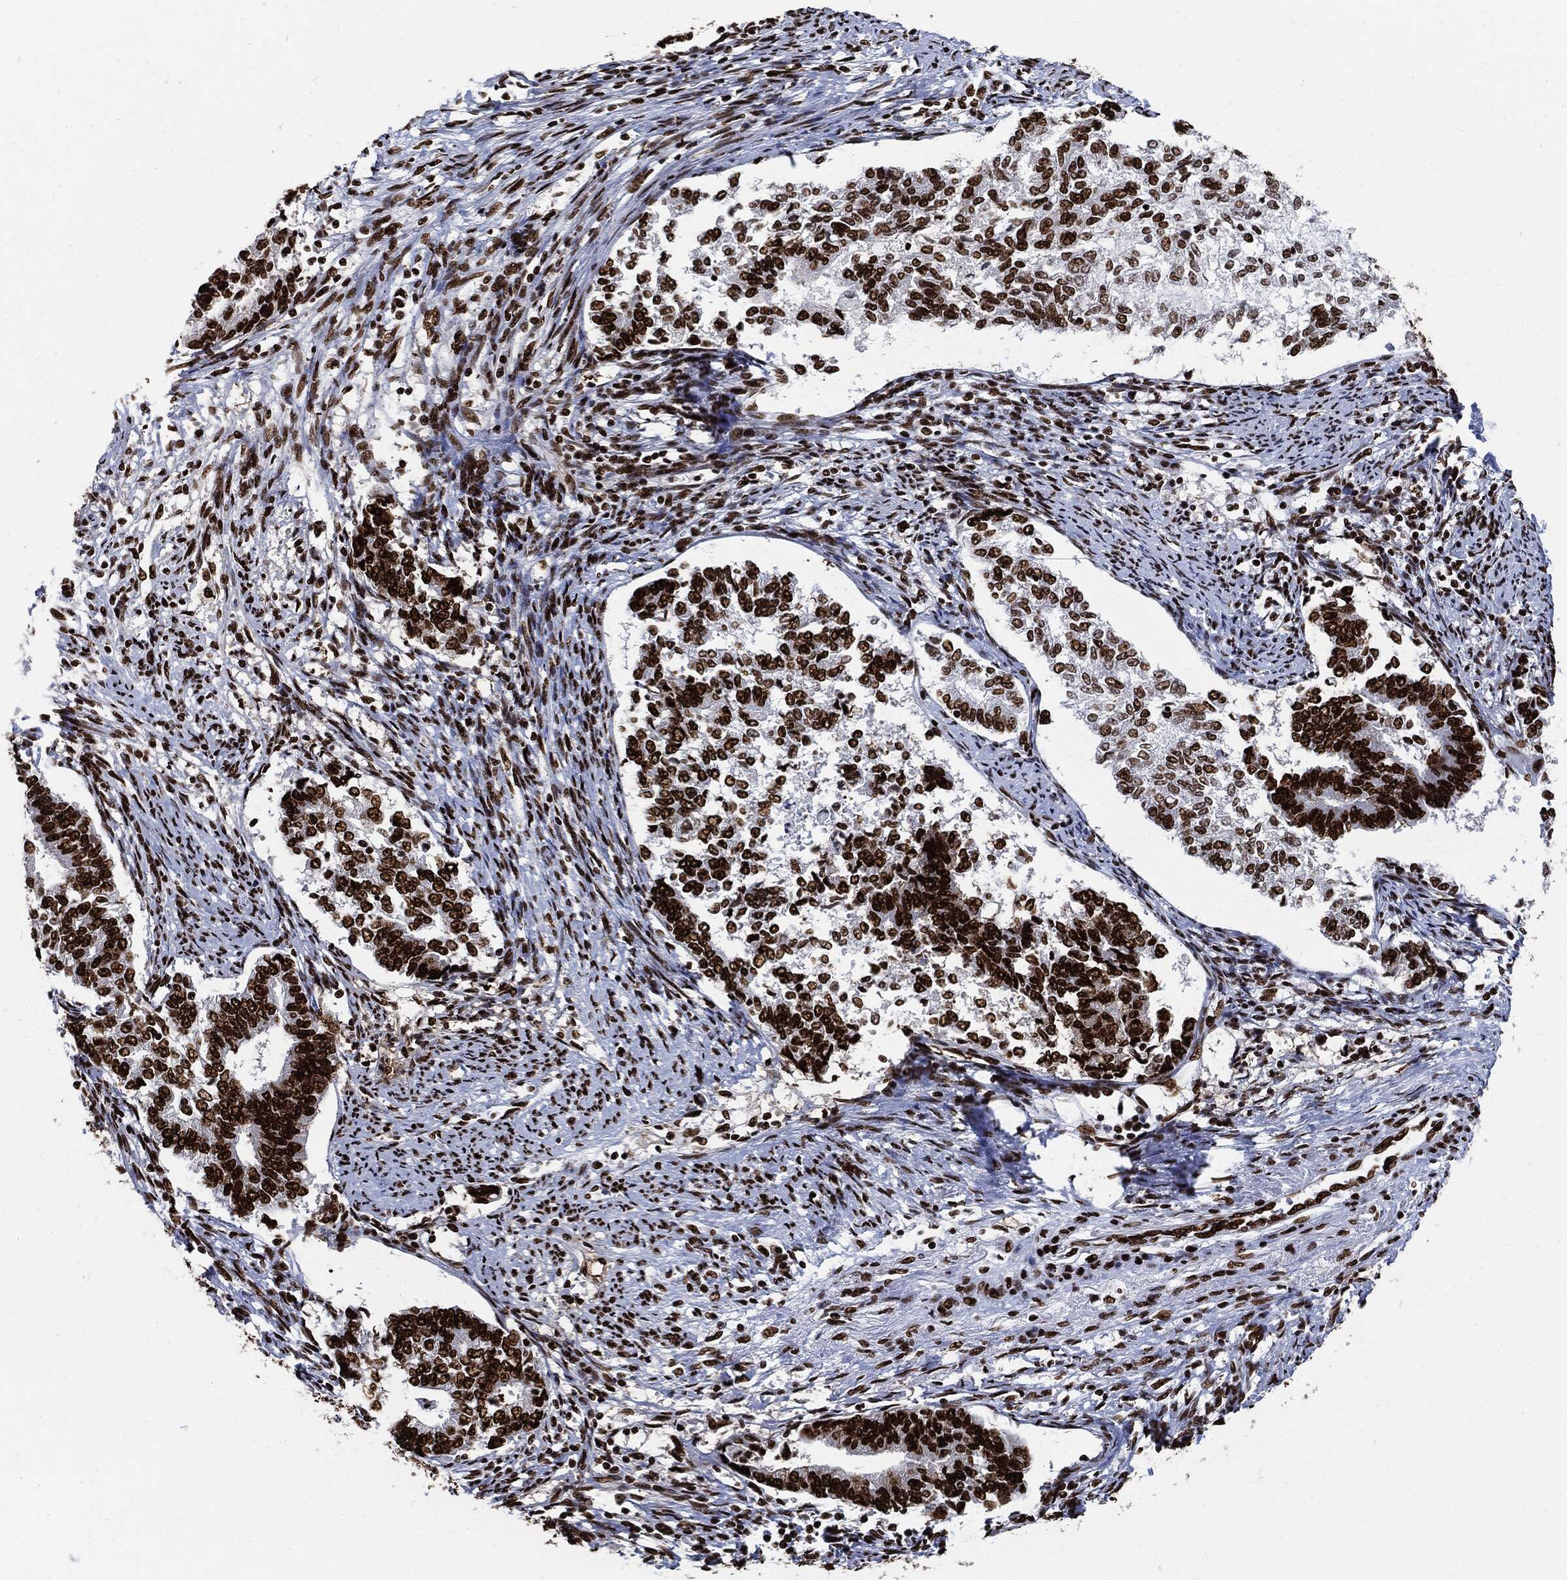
{"staining": {"intensity": "strong", "quantity": ">75%", "location": "nuclear"}, "tissue": "endometrial cancer", "cell_type": "Tumor cells", "image_type": "cancer", "snomed": [{"axis": "morphology", "description": "Adenocarcinoma, NOS"}, {"axis": "topography", "description": "Endometrium"}], "caption": "Immunohistochemical staining of adenocarcinoma (endometrial) shows strong nuclear protein positivity in approximately >75% of tumor cells.", "gene": "RECQL", "patient": {"sex": "female", "age": 65}}